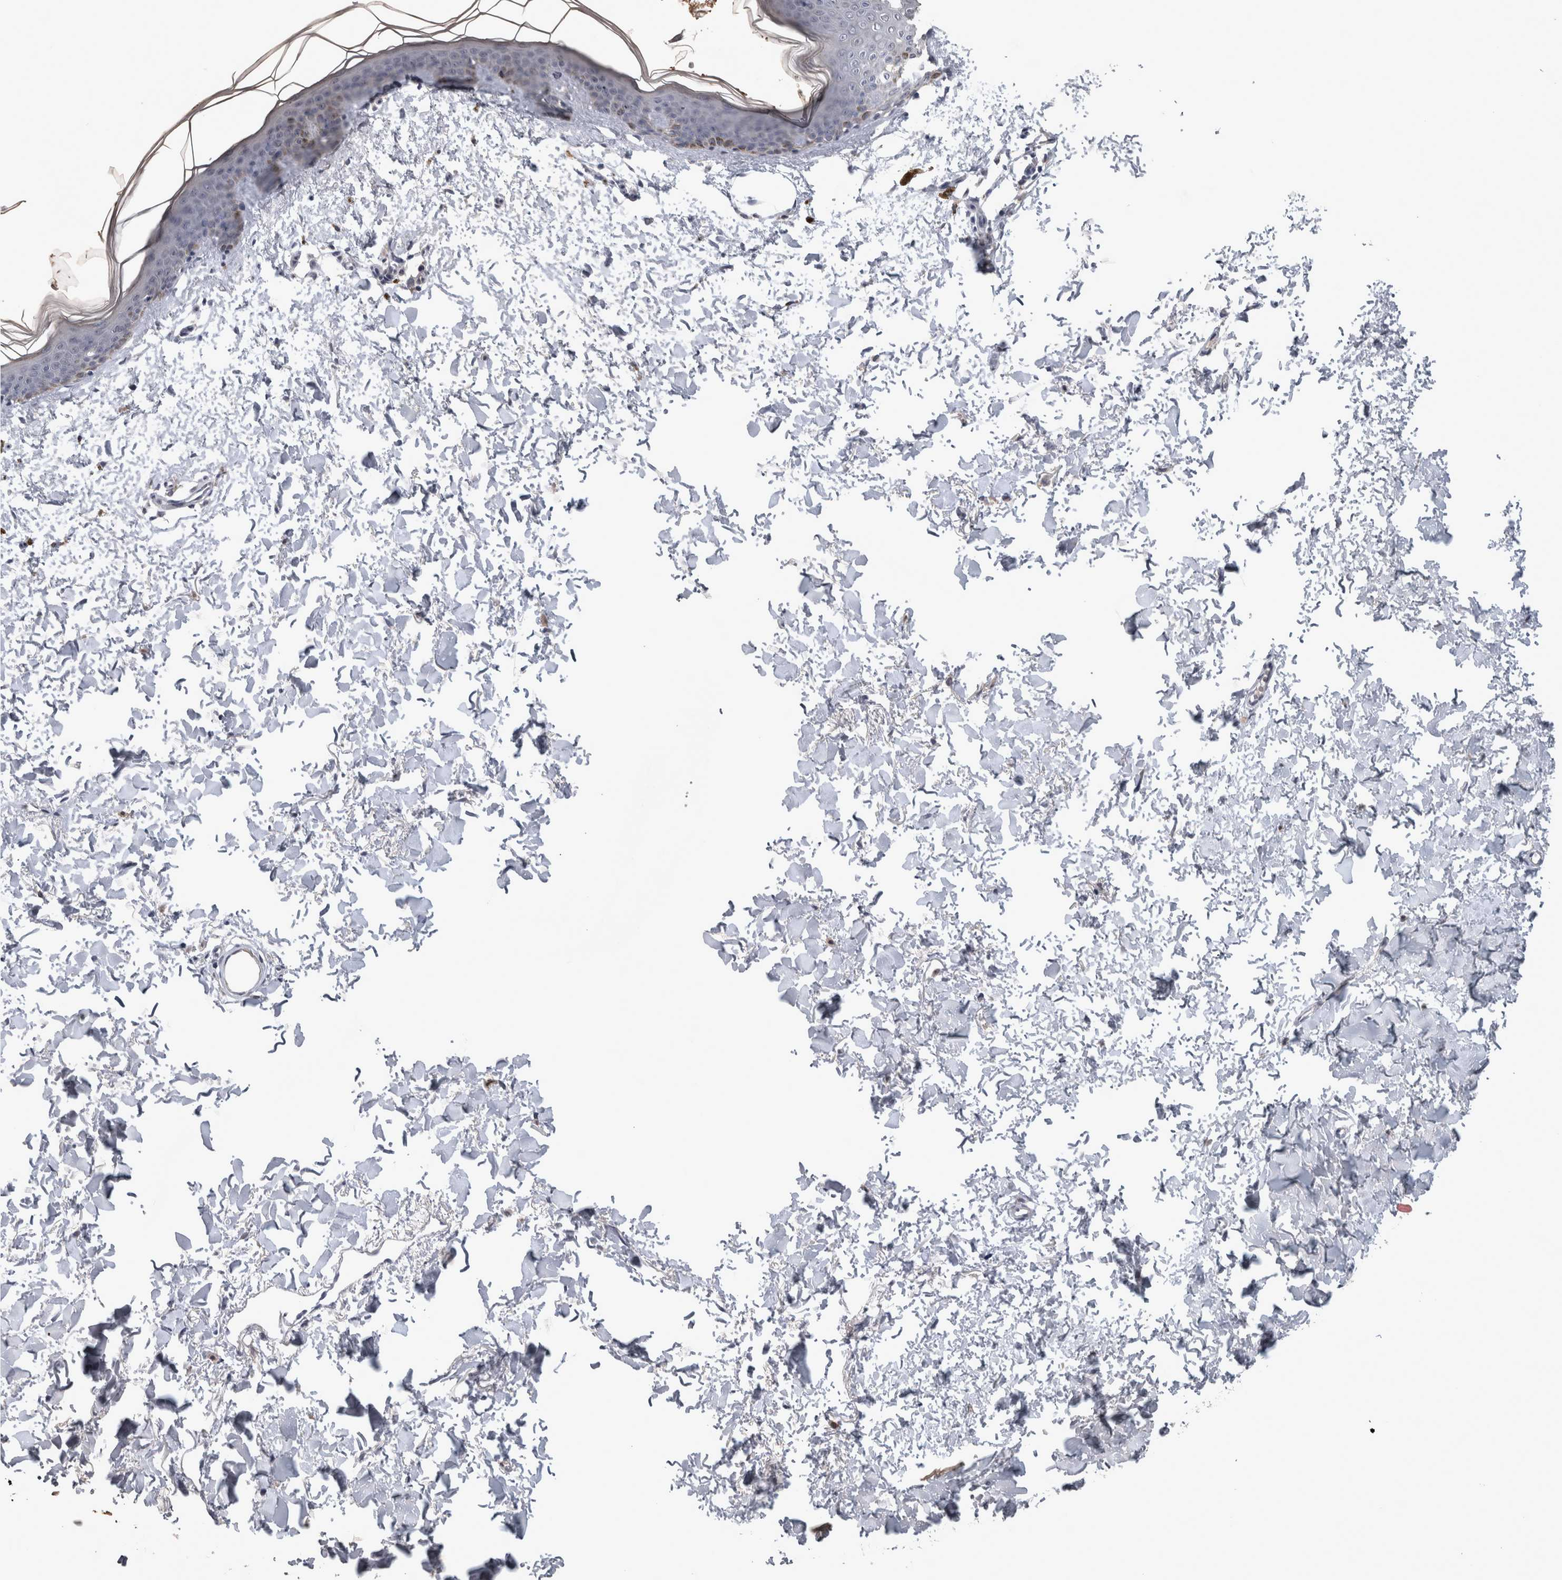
{"staining": {"intensity": "negative", "quantity": "none", "location": "none"}, "tissue": "skin", "cell_type": "Fibroblasts", "image_type": "normal", "snomed": [{"axis": "morphology", "description": "Normal tissue, NOS"}, {"axis": "topography", "description": "Skin"}], "caption": "This micrograph is of normal skin stained with IHC to label a protein in brown with the nuclei are counter-stained blue. There is no expression in fibroblasts.", "gene": "WNT7A", "patient": {"sex": "female", "age": 46}}